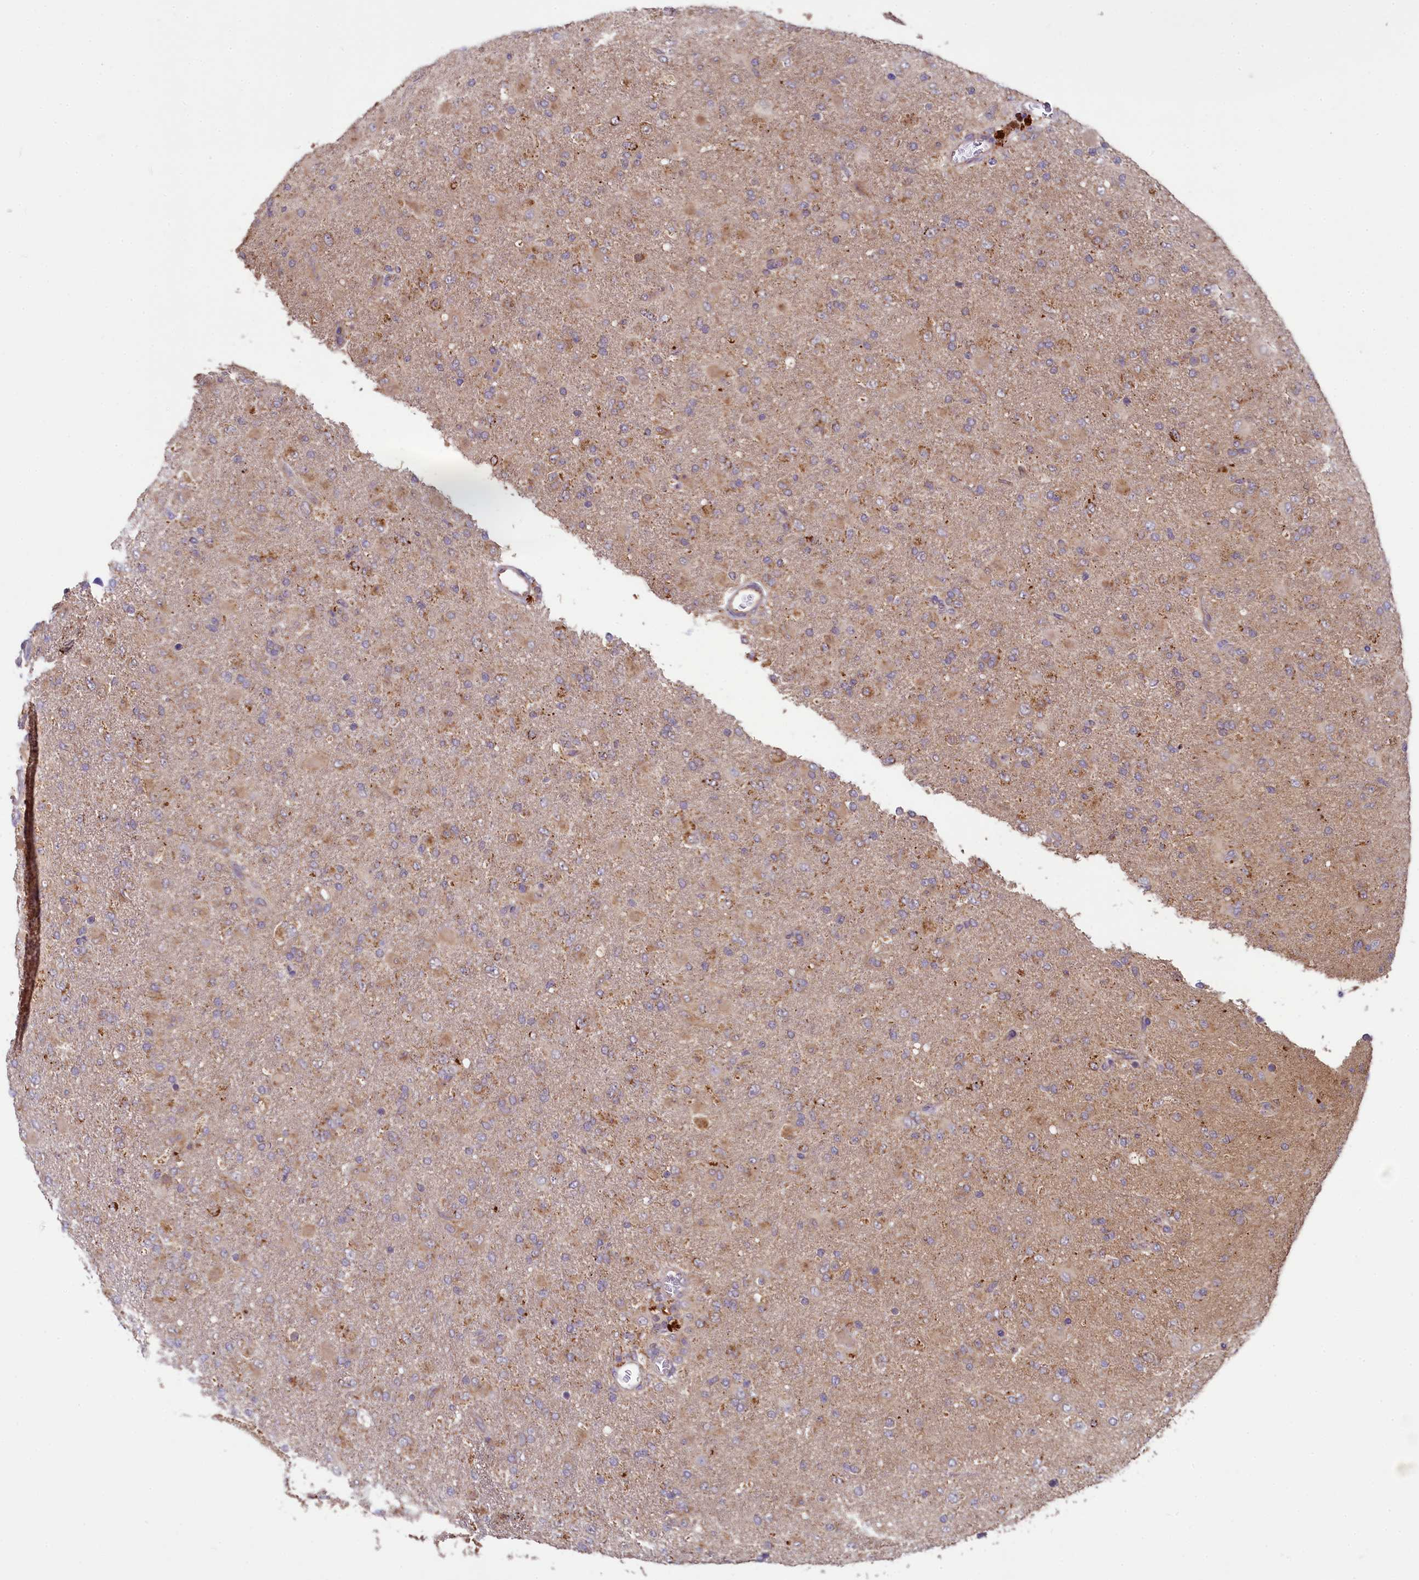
{"staining": {"intensity": "weak", "quantity": "<25%", "location": "cytoplasmic/membranous"}, "tissue": "glioma", "cell_type": "Tumor cells", "image_type": "cancer", "snomed": [{"axis": "morphology", "description": "Glioma, malignant, Low grade"}, {"axis": "topography", "description": "Brain"}], "caption": "Human glioma stained for a protein using immunohistochemistry reveals no staining in tumor cells.", "gene": "MRPL57", "patient": {"sex": "male", "age": 65}}